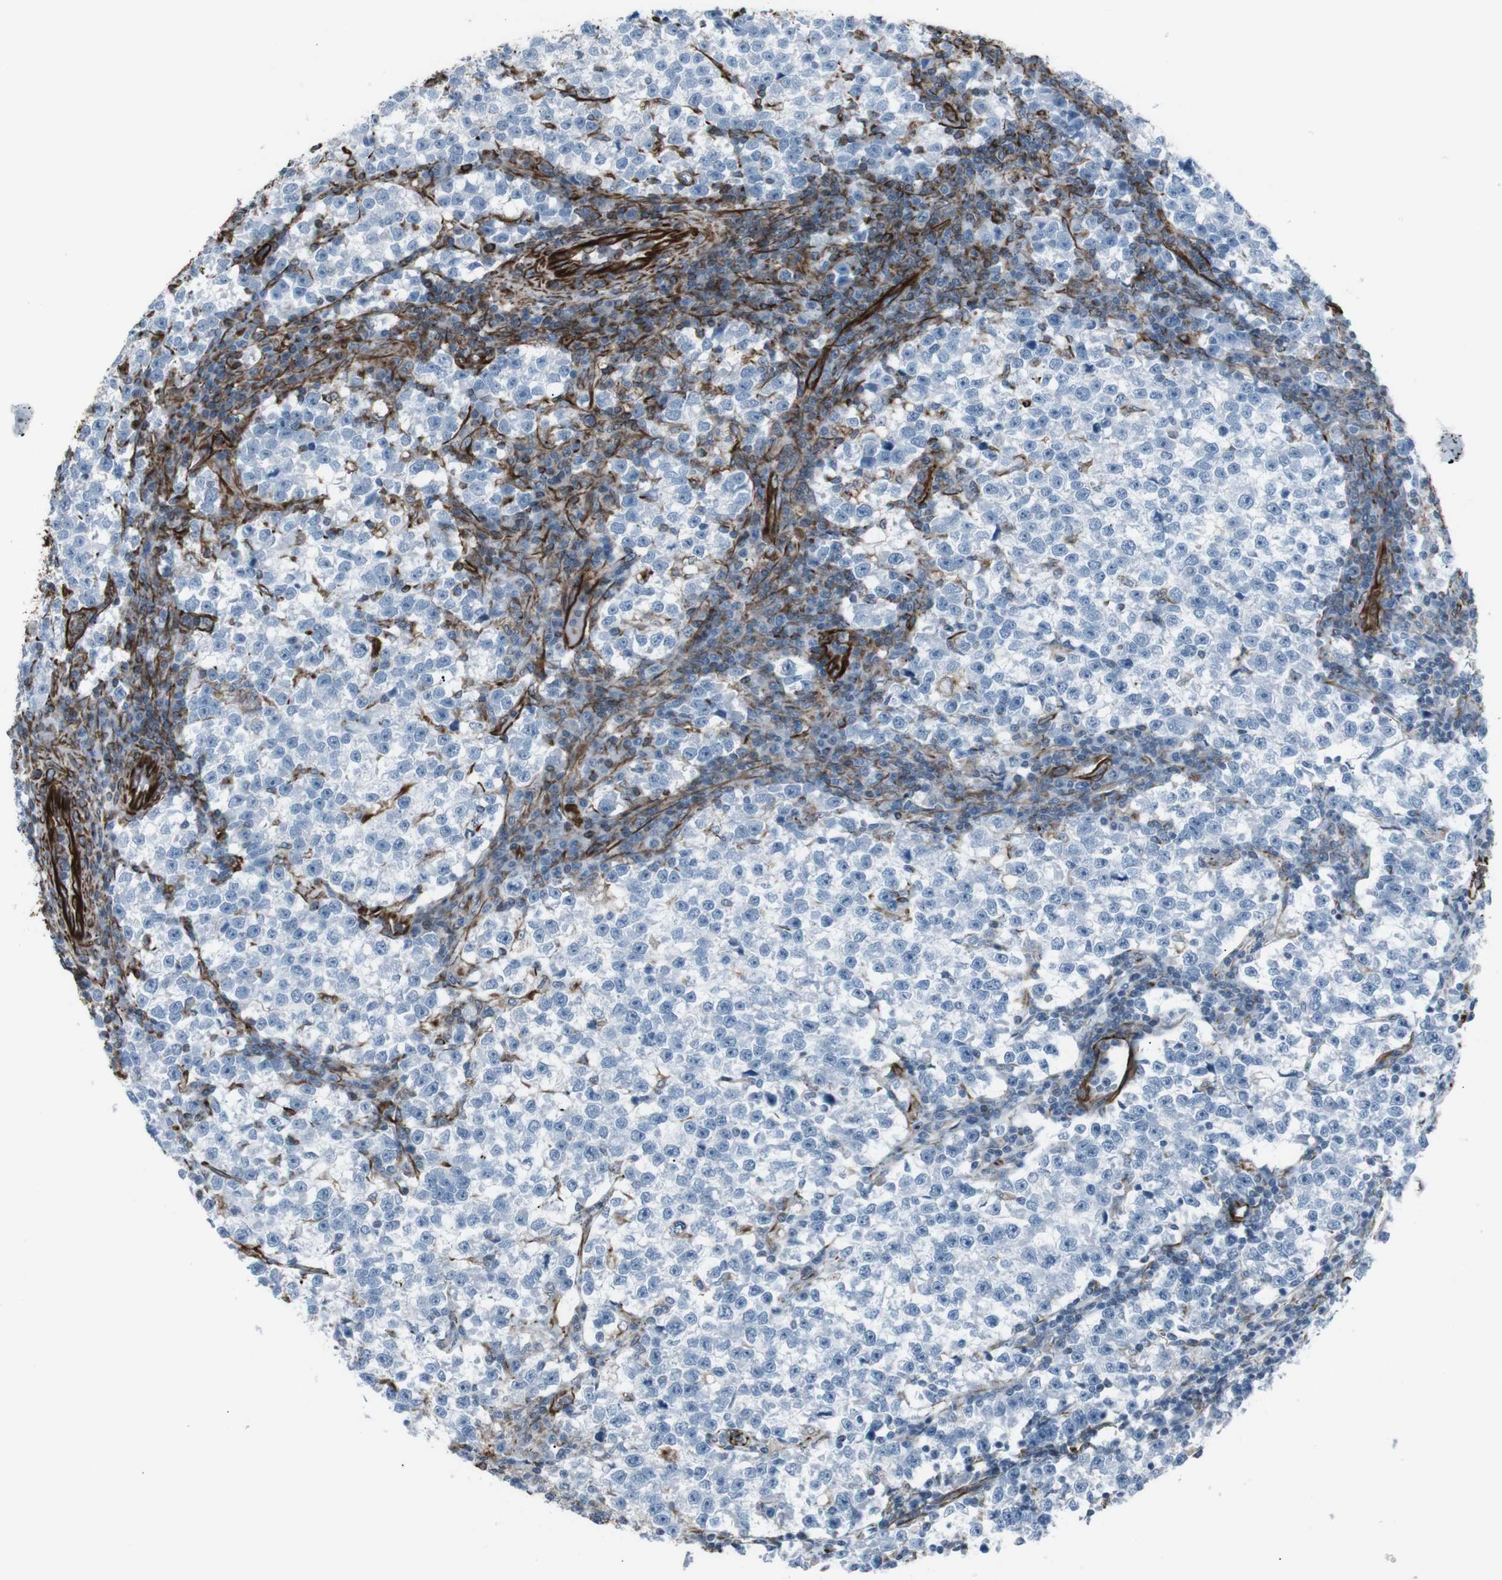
{"staining": {"intensity": "negative", "quantity": "none", "location": "none"}, "tissue": "testis cancer", "cell_type": "Tumor cells", "image_type": "cancer", "snomed": [{"axis": "morphology", "description": "Normal tissue, NOS"}, {"axis": "morphology", "description": "Seminoma, NOS"}, {"axis": "topography", "description": "Testis"}], "caption": "A high-resolution micrograph shows immunohistochemistry staining of testis cancer, which reveals no significant positivity in tumor cells.", "gene": "ZDHHC6", "patient": {"sex": "male", "age": 43}}